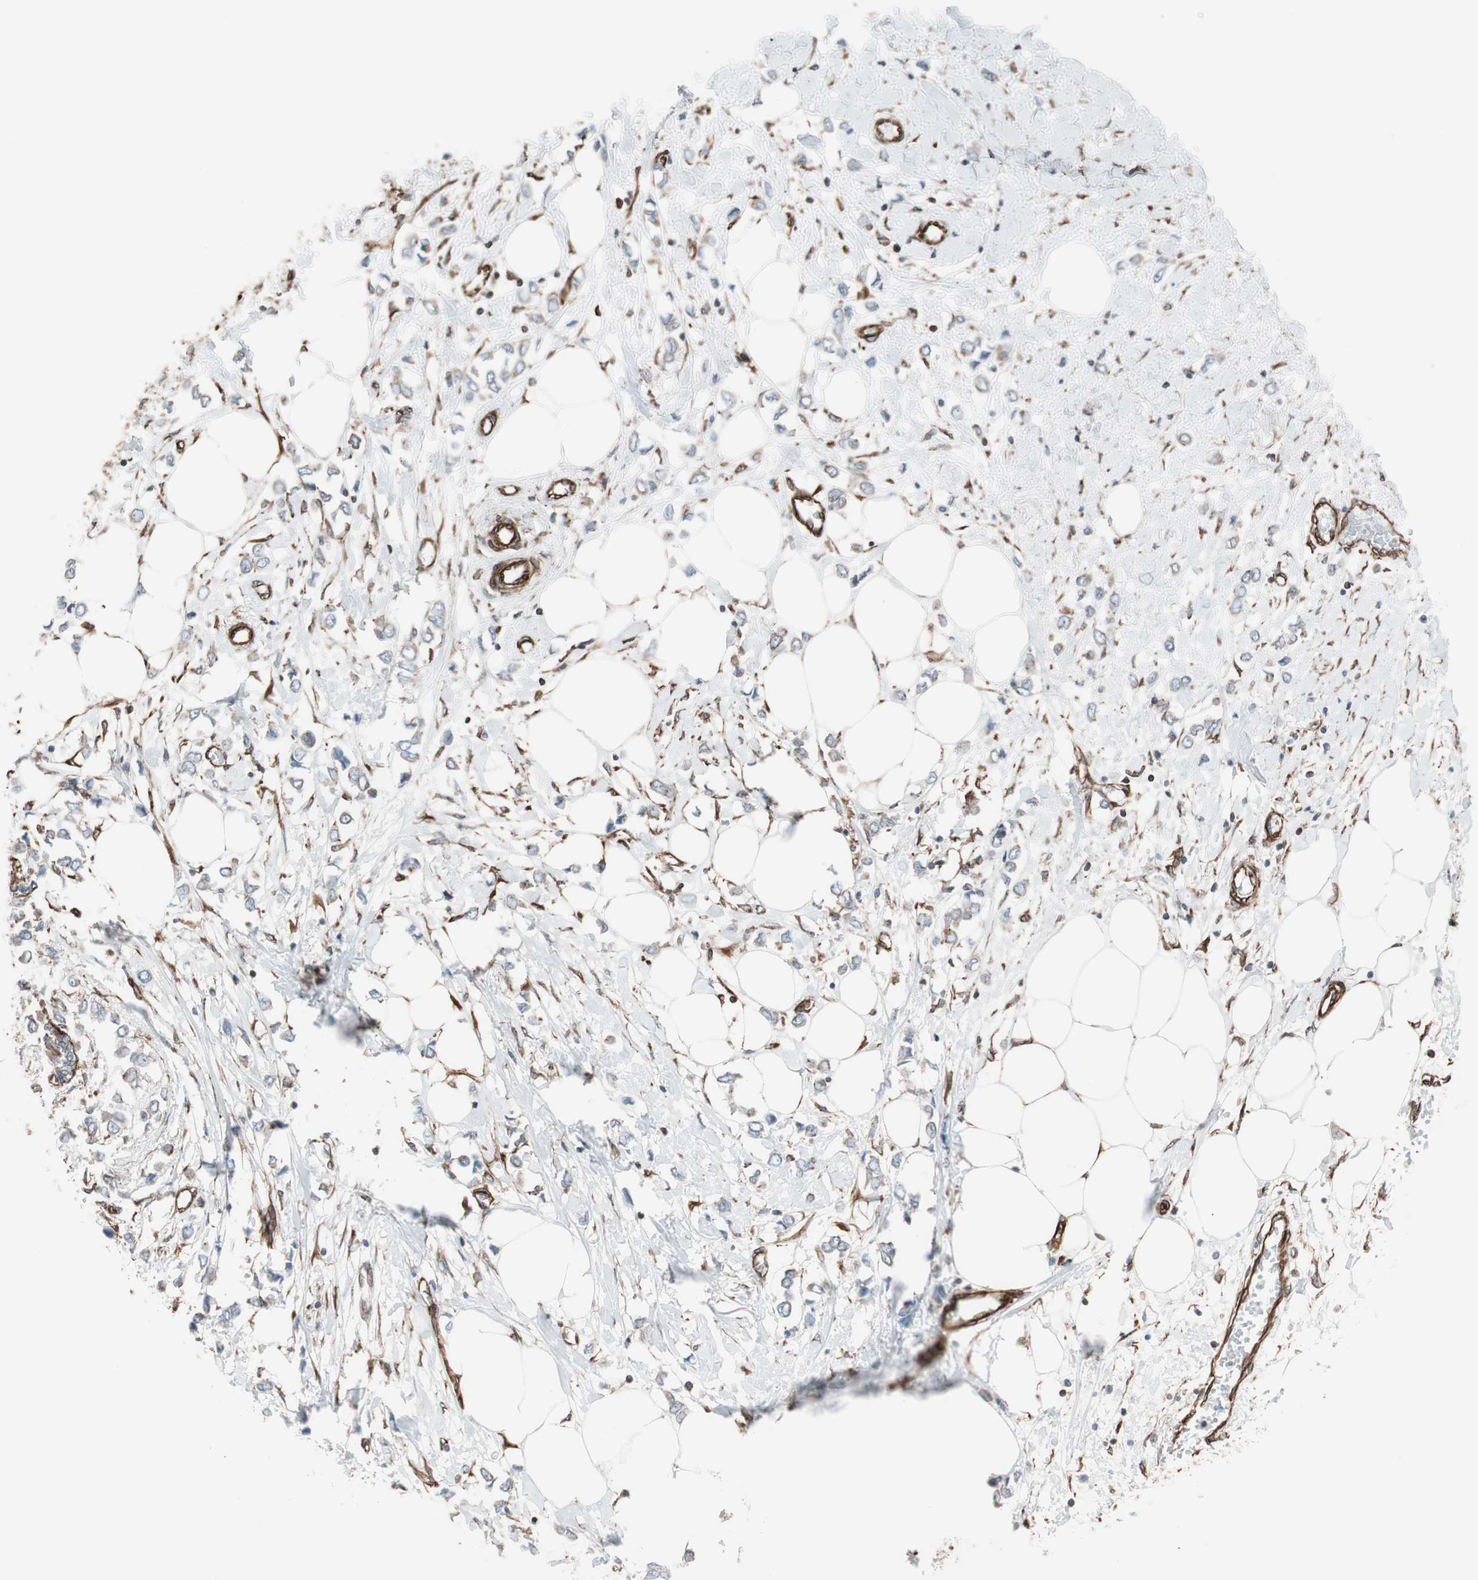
{"staining": {"intensity": "weak", "quantity": "25%-75%", "location": "cytoplasmic/membranous"}, "tissue": "breast cancer", "cell_type": "Tumor cells", "image_type": "cancer", "snomed": [{"axis": "morphology", "description": "Lobular carcinoma"}, {"axis": "topography", "description": "Breast"}], "caption": "Protein analysis of breast cancer tissue demonstrates weak cytoplasmic/membranous expression in about 25%-75% of tumor cells.", "gene": "TCTA", "patient": {"sex": "female", "age": 51}}